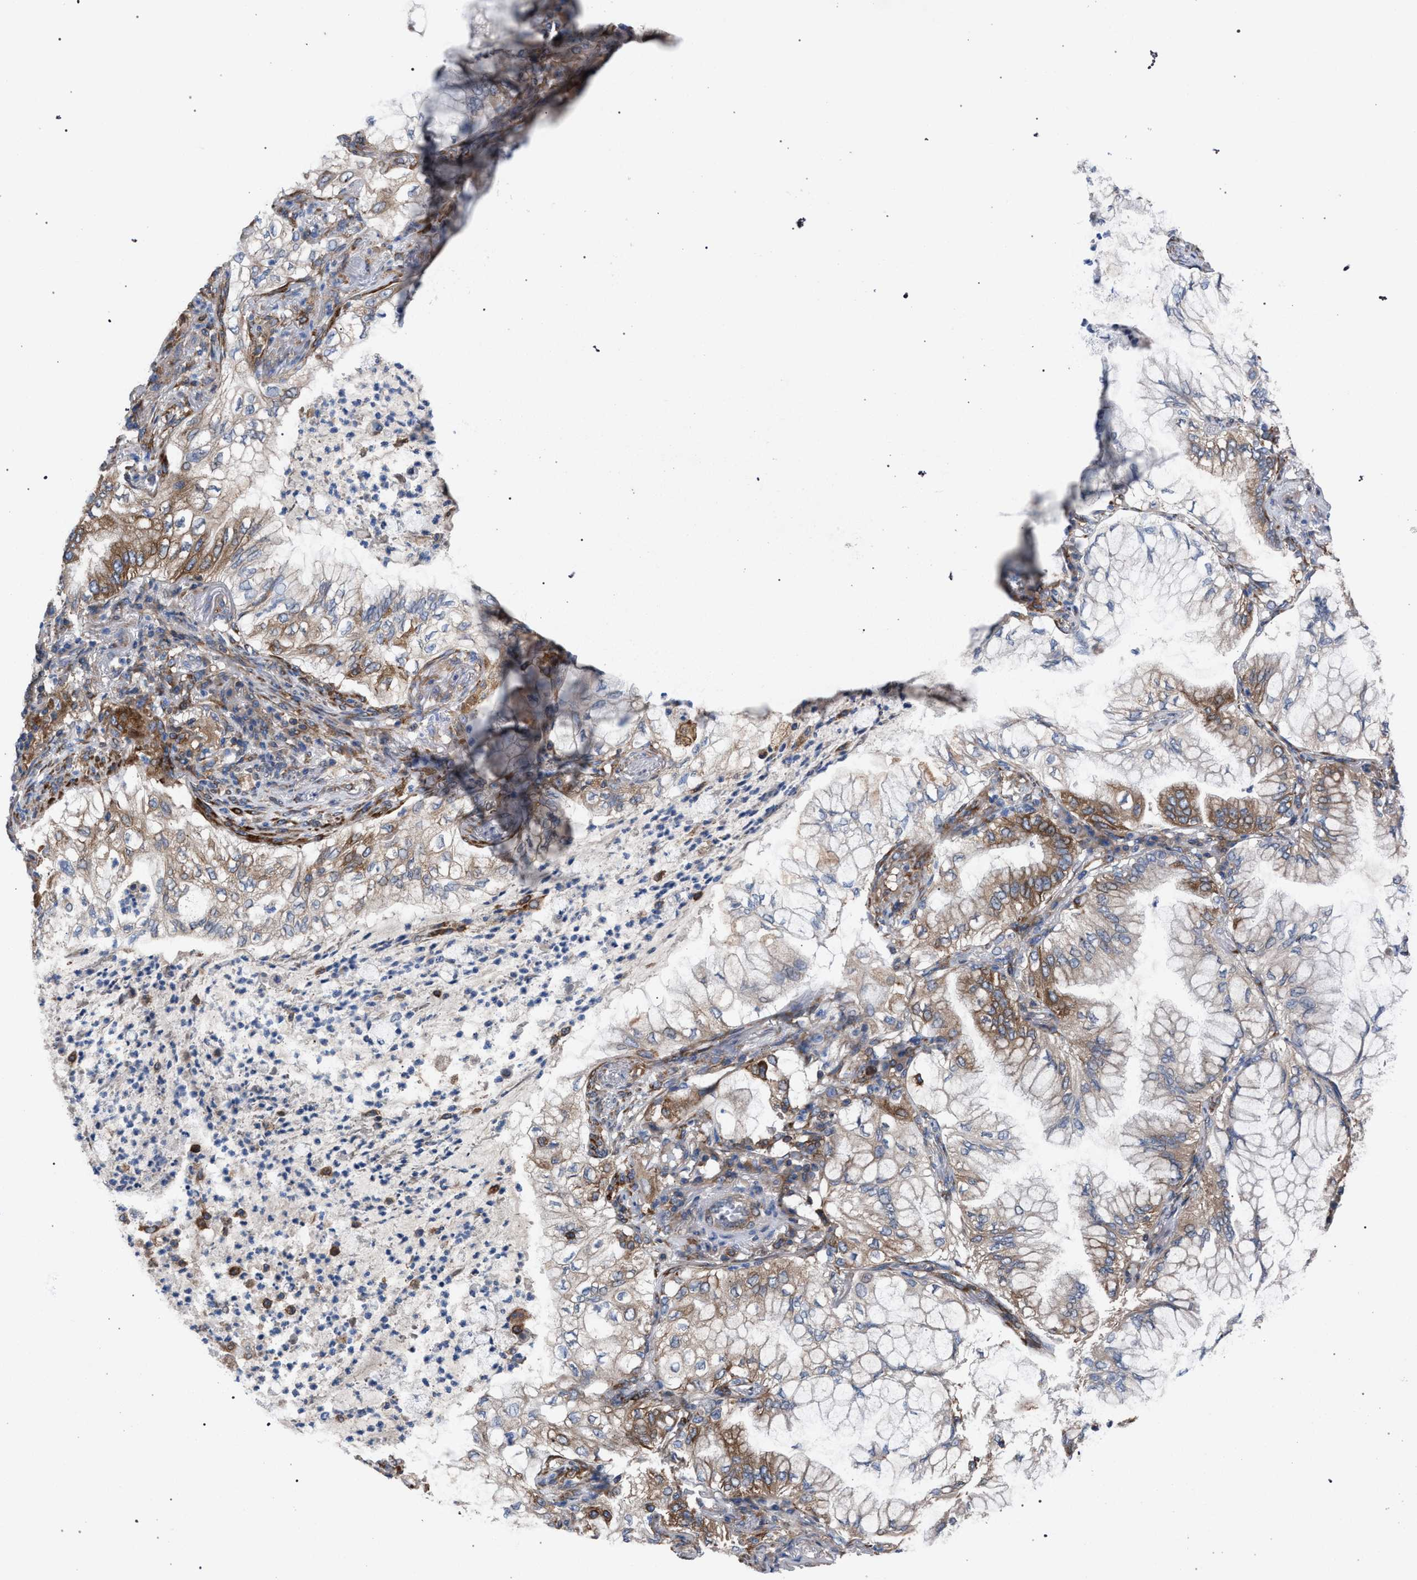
{"staining": {"intensity": "moderate", "quantity": ">75%", "location": "cytoplasmic/membranous"}, "tissue": "lung cancer", "cell_type": "Tumor cells", "image_type": "cancer", "snomed": [{"axis": "morphology", "description": "Adenocarcinoma, NOS"}, {"axis": "topography", "description": "Lung"}], "caption": "An IHC histopathology image of tumor tissue is shown. Protein staining in brown shows moderate cytoplasmic/membranous positivity in lung cancer within tumor cells.", "gene": "CDR2L", "patient": {"sex": "female", "age": 70}}